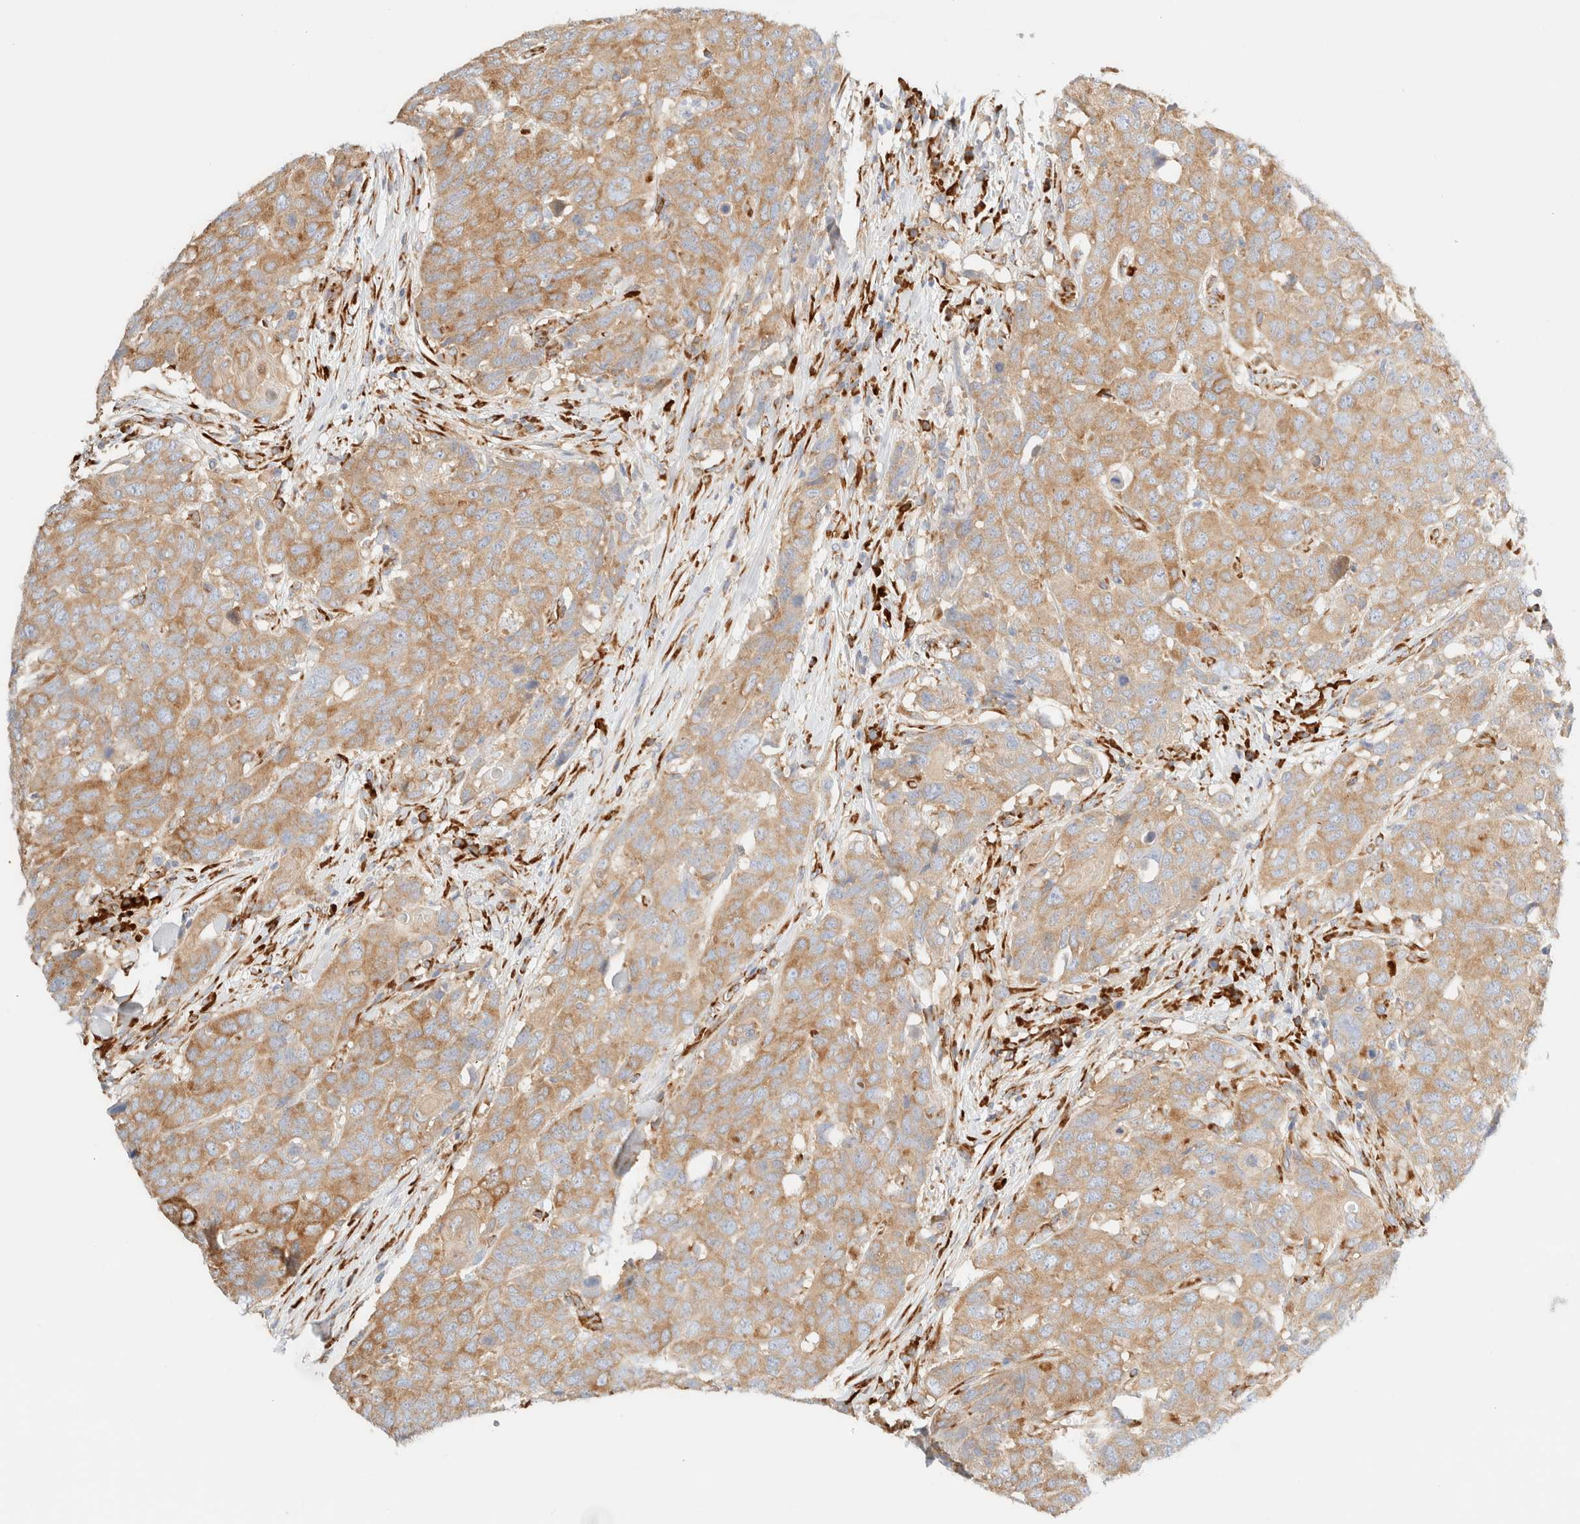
{"staining": {"intensity": "moderate", "quantity": ">75%", "location": "cytoplasmic/membranous"}, "tissue": "head and neck cancer", "cell_type": "Tumor cells", "image_type": "cancer", "snomed": [{"axis": "morphology", "description": "Squamous cell carcinoma, NOS"}, {"axis": "topography", "description": "Head-Neck"}], "caption": "About >75% of tumor cells in human squamous cell carcinoma (head and neck) exhibit moderate cytoplasmic/membranous protein expression as visualized by brown immunohistochemical staining.", "gene": "ZC2HC1A", "patient": {"sex": "male", "age": 66}}